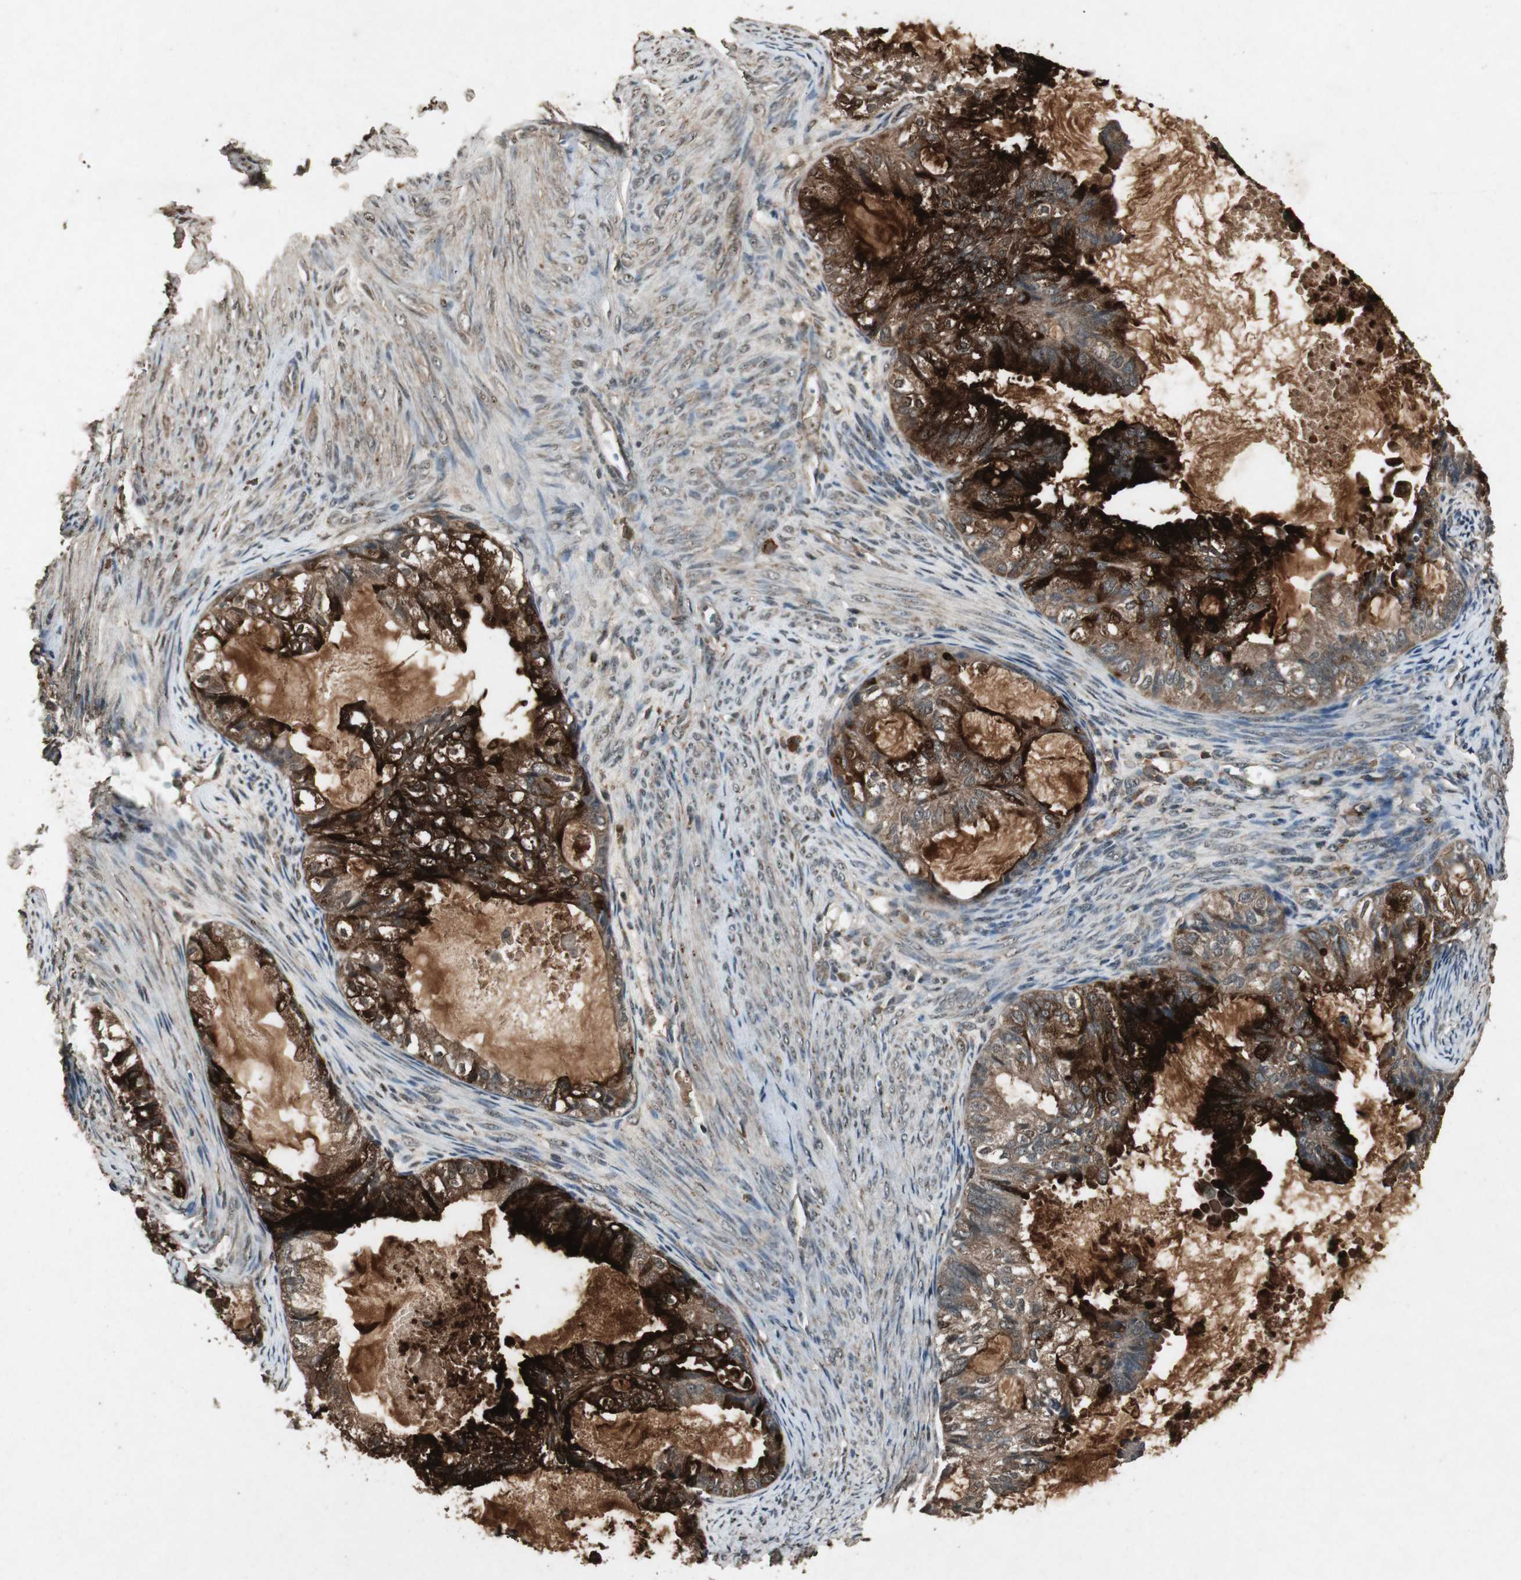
{"staining": {"intensity": "moderate", "quantity": ">75%", "location": "cytoplasmic/membranous"}, "tissue": "cervical cancer", "cell_type": "Tumor cells", "image_type": "cancer", "snomed": [{"axis": "morphology", "description": "Normal tissue, NOS"}, {"axis": "morphology", "description": "Adenocarcinoma, NOS"}, {"axis": "topography", "description": "Cervix"}, {"axis": "topography", "description": "Endometrium"}], "caption": "A histopathology image of human cervical cancer stained for a protein exhibits moderate cytoplasmic/membranous brown staining in tumor cells. (DAB = brown stain, brightfield microscopy at high magnification).", "gene": "EMX1", "patient": {"sex": "female", "age": 86}}